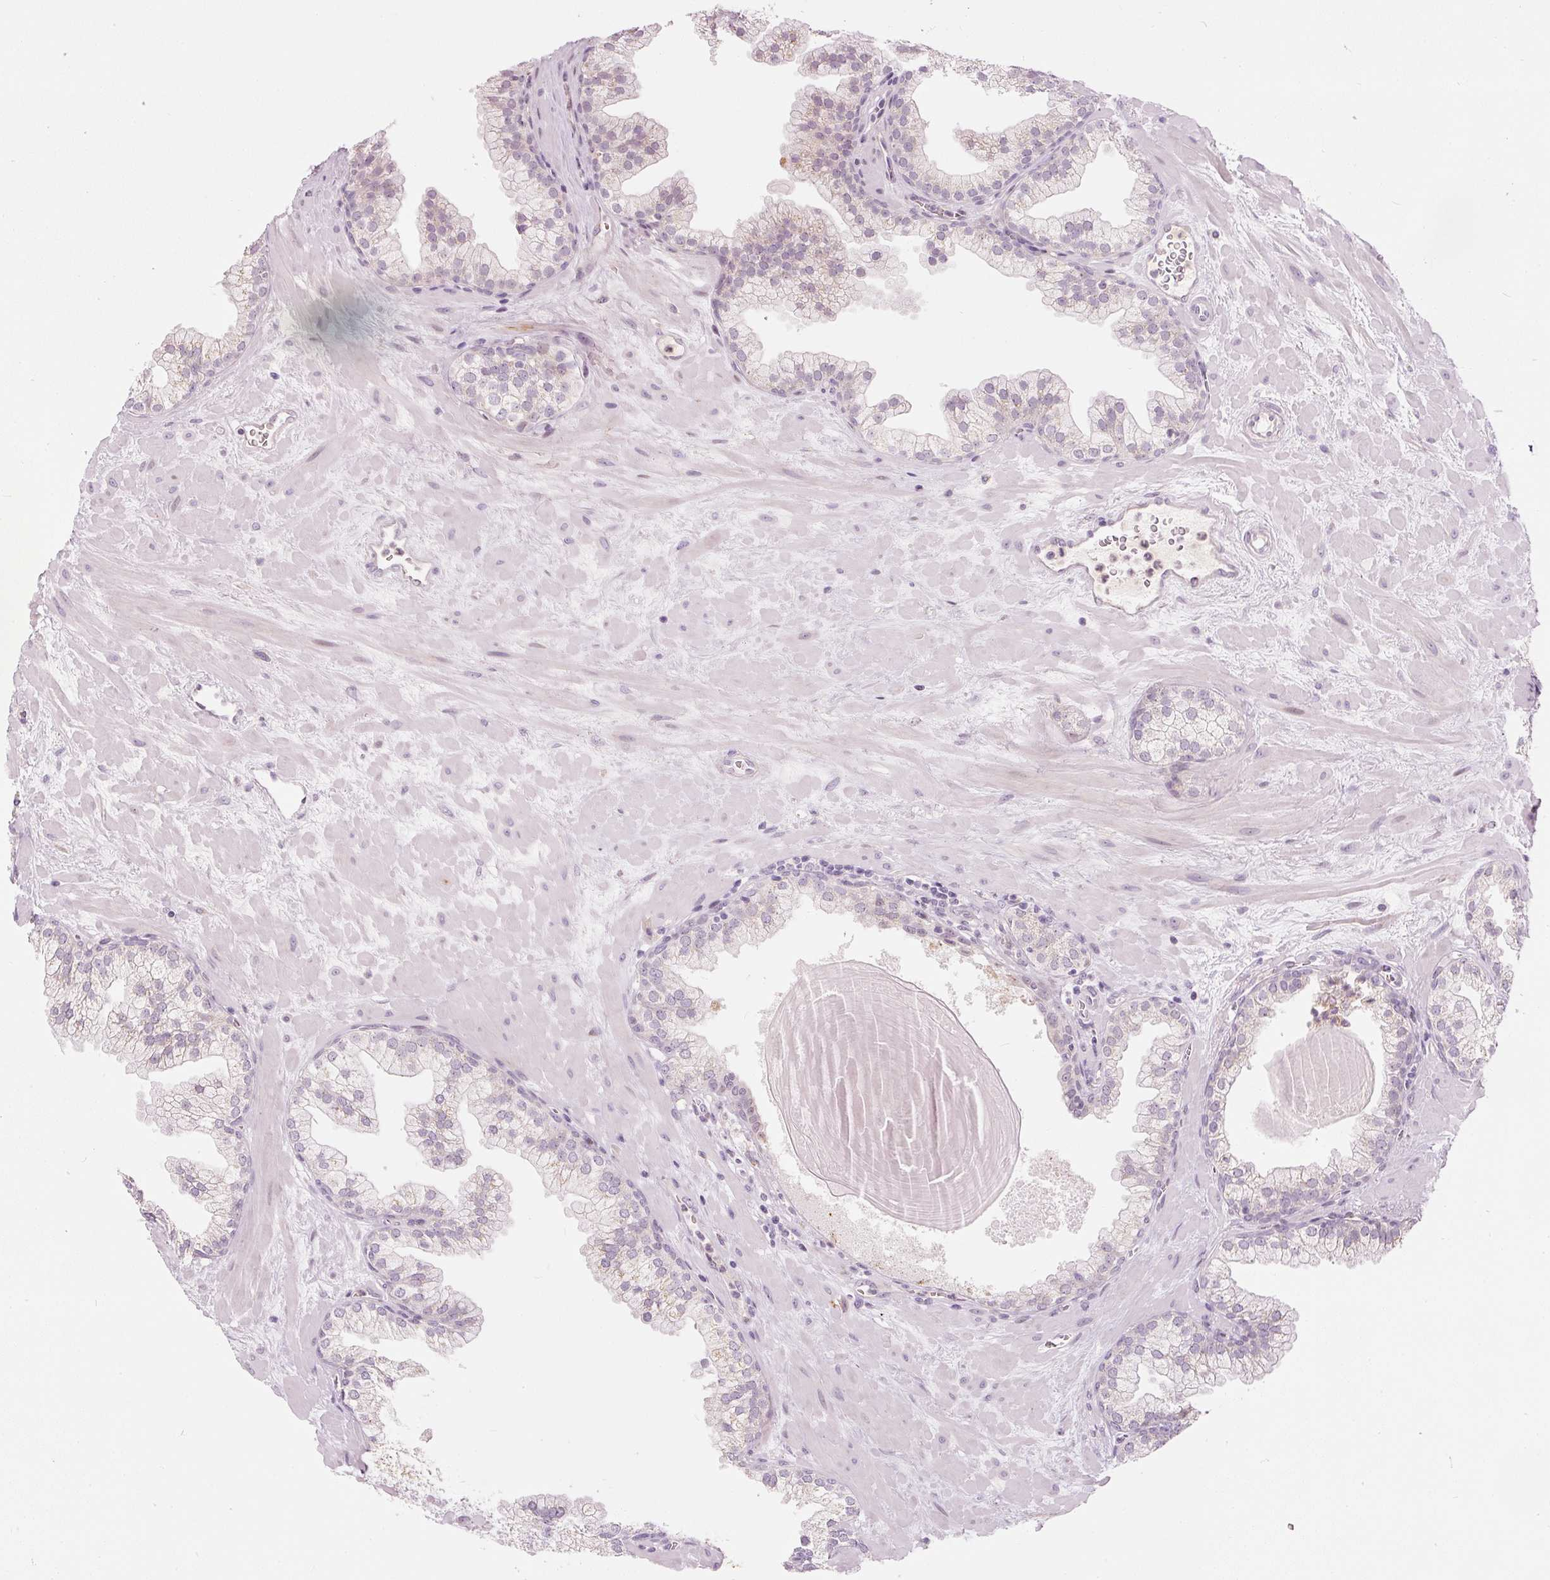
{"staining": {"intensity": "negative", "quantity": "none", "location": "none"}, "tissue": "prostate", "cell_type": "Glandular cells", "image_type": "normal", "snomed": [{"axis": "morphology", "description": "Normal tissue, NOS"}, {"axis": "topography", "description": "Prostate"}, {"axis": "topography", "description": "Peripheral nerve tissue"}], "caption": "There is no significant expression in glandular cells of prostate.", "gene": "RNF39", "patient": {"sex": "male", "age": 61}}